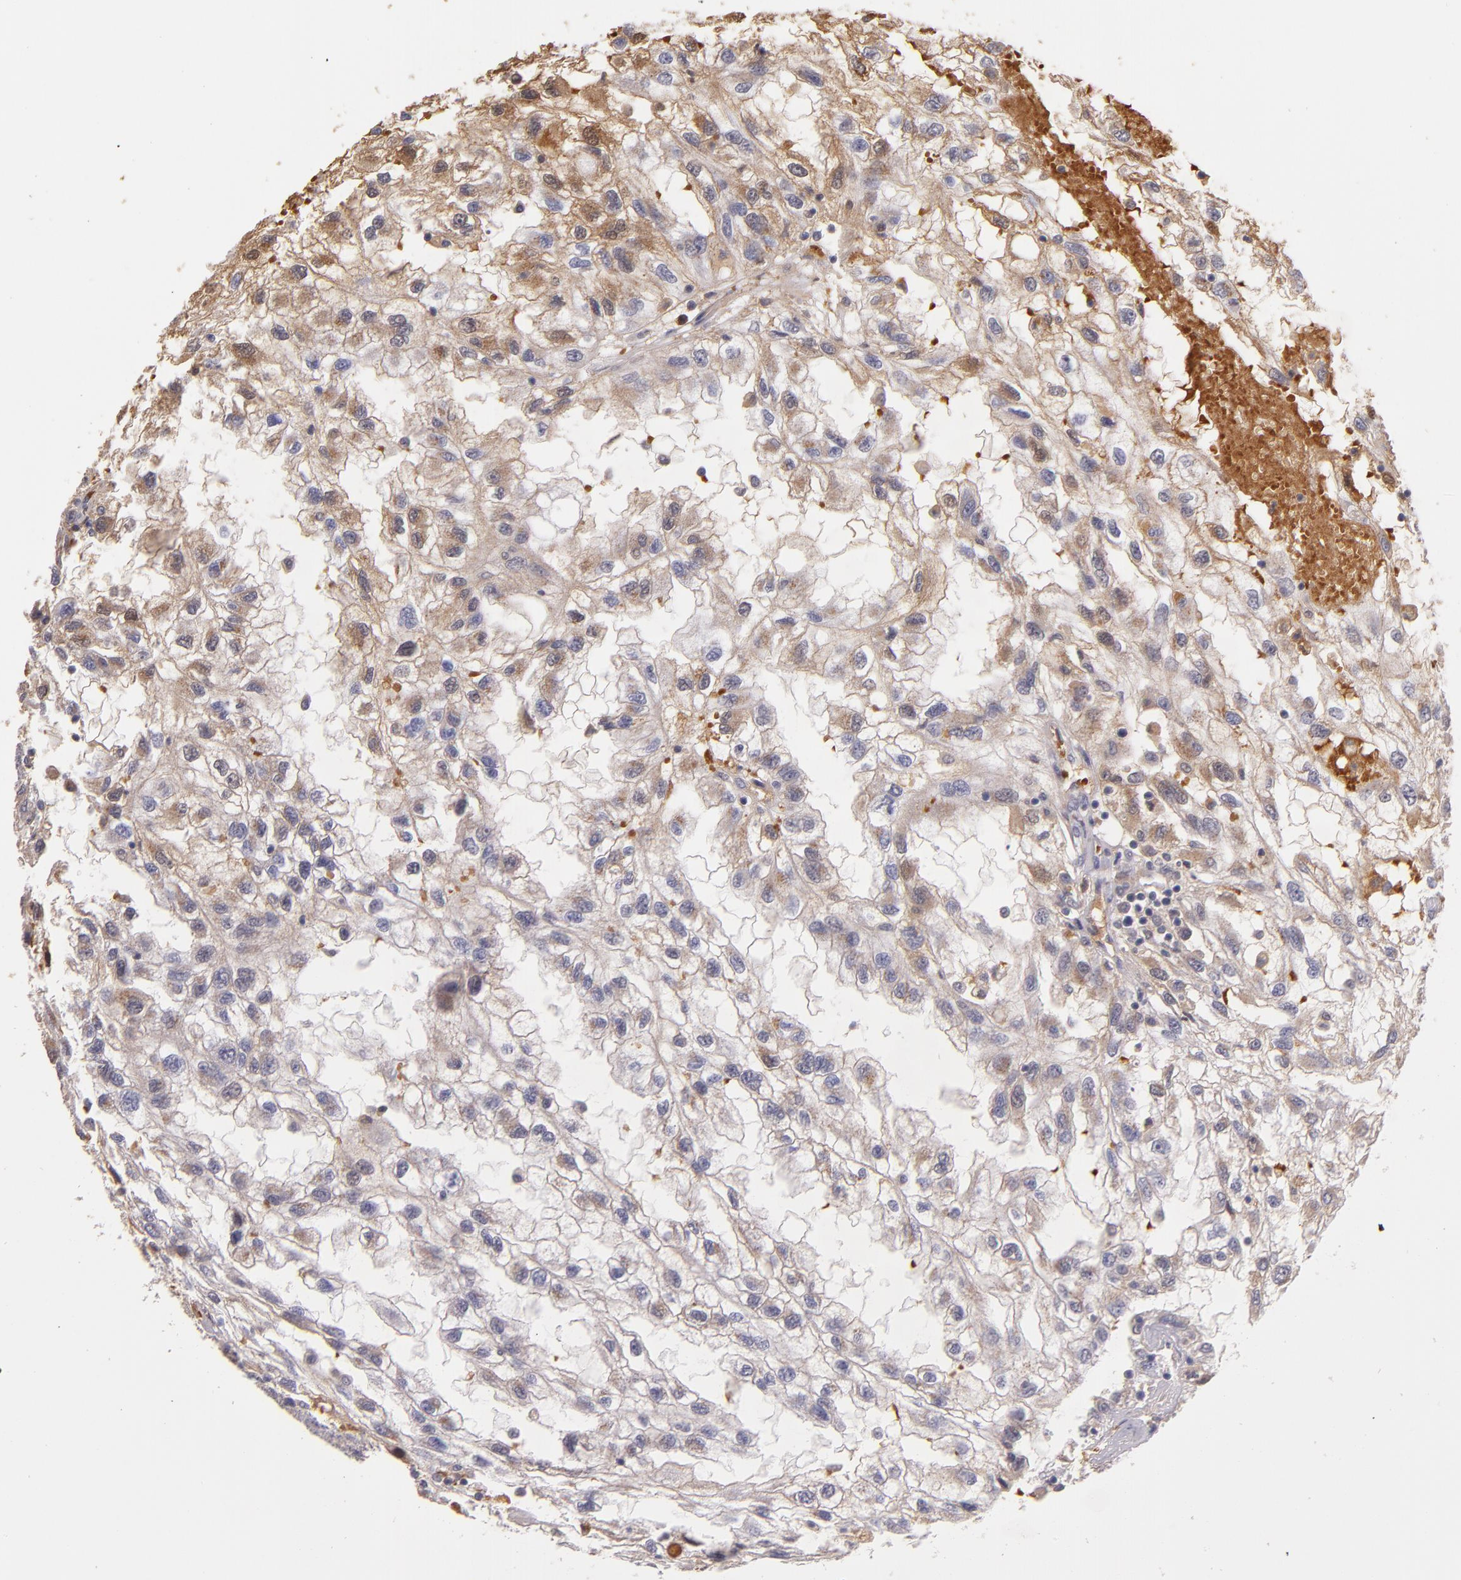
{"staining": {"intensity": "moderate", "quantity": ">75%", "location": "cytoplasmic/membranous"}, "tissue": "renal cancer", "cell_type": "Tumor cells", "image_type": "cancer", "snomed": [{"axis": "morphology", "description": "Normal tissue, NOS"}, {"axis": "morphology", "description": "Adenocarcinoma, NOS"}, {"axis": "topography", "description": "Kidney"}], "caption": "Immunohistochemical staining of human renal cancer (adenocarcinoma) shows medium levels of moderate cytoplasmic/membranous protein staining in about >75% of tumor cells.", "gene": "SERPINC1", "patient": {"sex": "male", "age": 71}}